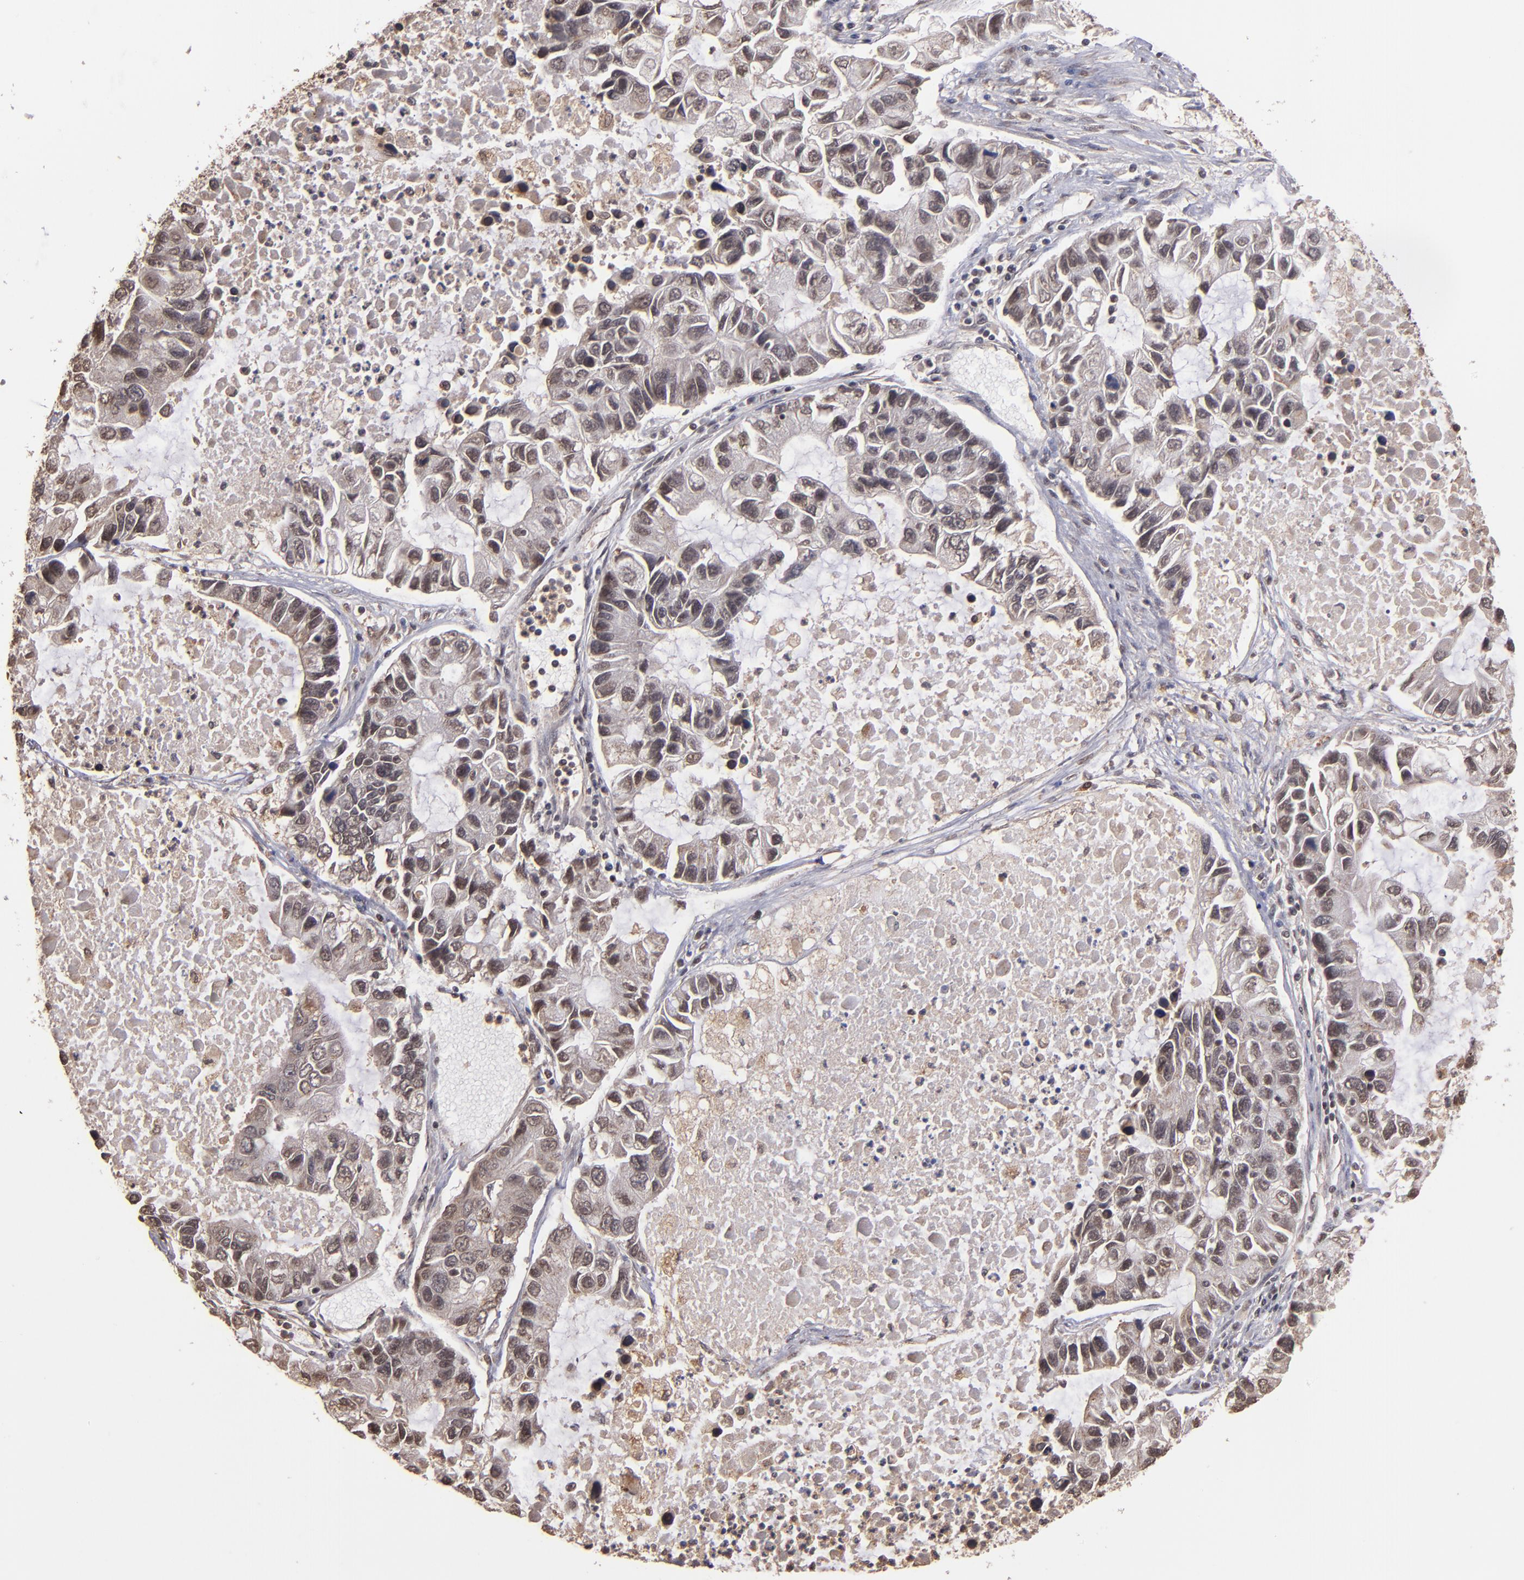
{"staining": {"intensity": "weak", "quantity": "<25%", "location": "nuclear"}, "tissue": "lung cancer", "cell_type": "Tumor cells", "image_type": "cancer", "snomed": [{"axis": "morphology", "description": "Adenocarcinoma, NOS"}, {"axis": "topography", "description": "Lung"}], "caption": "The immunohistochemistry (IHC) micrograph has no significant staining in tumor cells of lung cancer (adenocarcinoma) tissue.", "gene": "TERF2", "patient": {"sex": "female", "age": 51}}